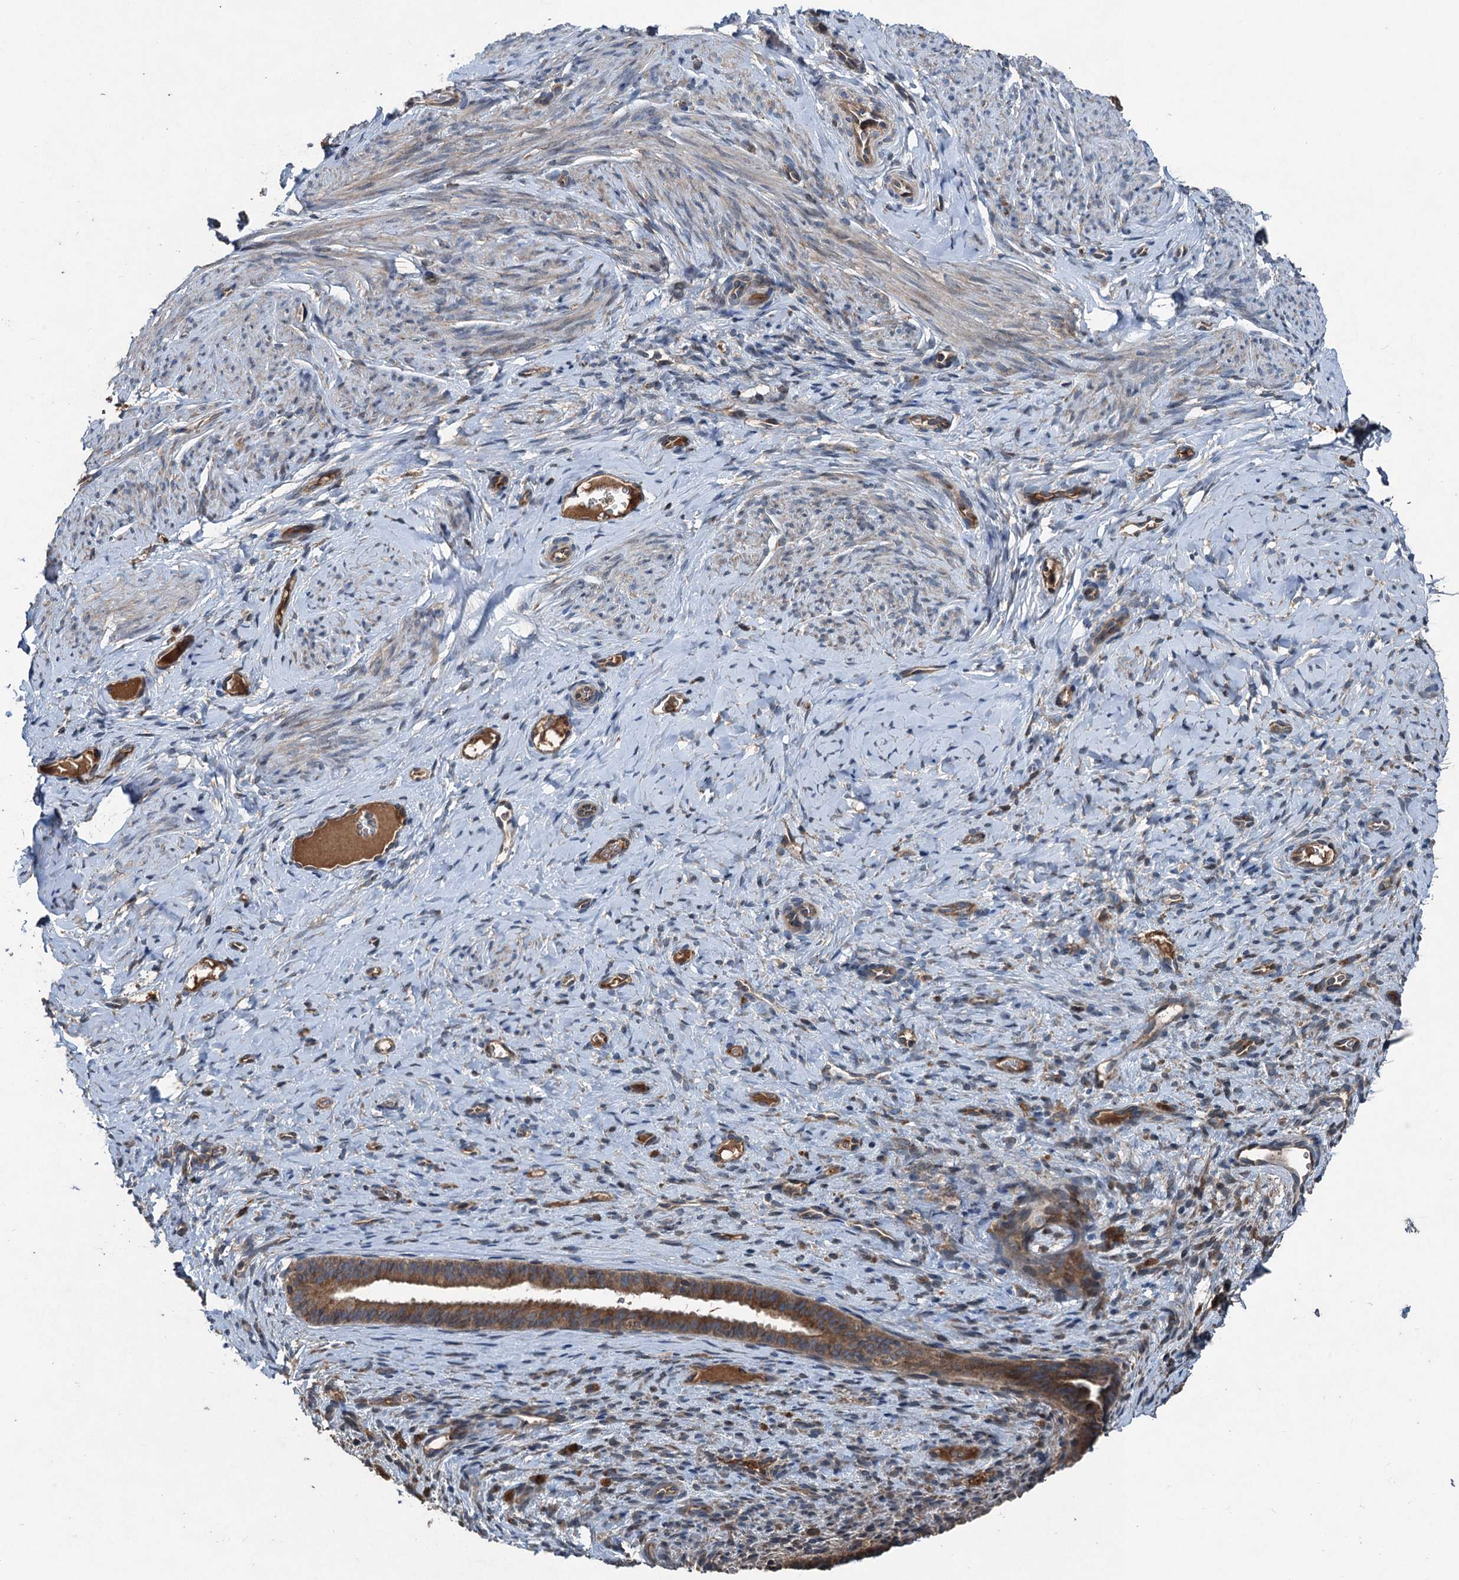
{"staining": {"intensity": "weak", "quantity": "<25%", "location": "cytoplasmic/membranous"}, "tissue": "endometrium", "cell_type": "Cells in endometrial stroma", "image_type": "normal", "snomed": [{"axis": "morphology", "description": "Normal tissue, NOS"}, {"axis": "topography", "description": "Endometrium"}], "caption": "Cells in endometrial stroma are negative for brown protein staining in normal endometrium. The staining is performed using DAB brown chromogen with nuclei counter-stained in using hematoxylin.", "gene": "TAPBPL", "patient": {"sex": "female", "age": 65}}